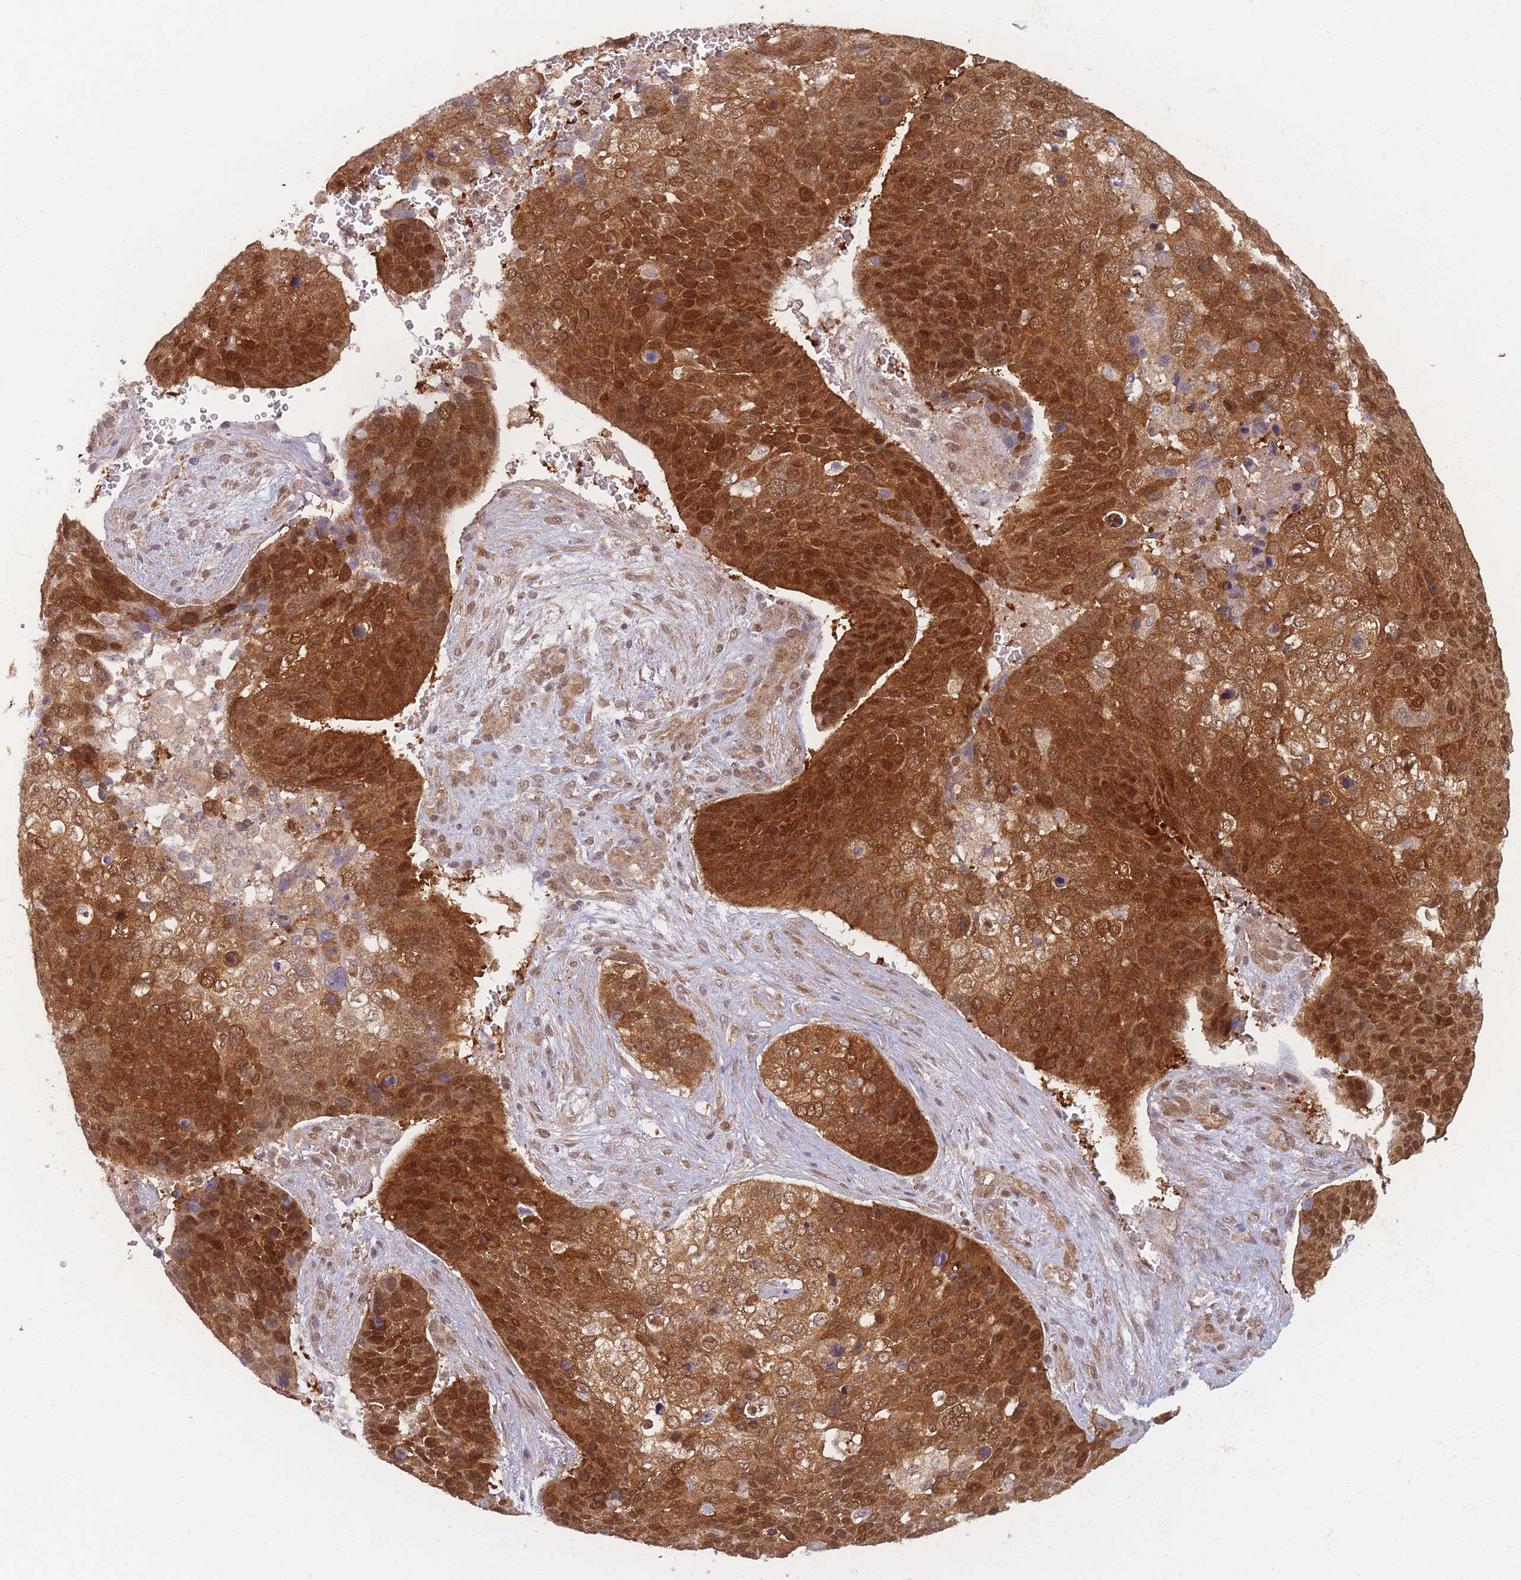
{"staining": {"intensity": "strong", "quantity": ">75%", "location": "cytoplasmic/membranous,nuclear"}, "tissue": "skin cancer", "cell_type": "Tumor cells", "image_type": "cancer", "snomed": [{"axis": "morphology", "description": "Basal cell carcinoma"}, {"axis": "topography", "description": "Skin"}], "caption": "The histopathology image exhibits immunohistochemical staining of skin basal cell carcinoma. There is strong cytoplasmic/membranous and nuclear positivity is present in about >75% of tumor cells.", "gene": "MRI1", "patient": {"sex": "female", "age": 74}}